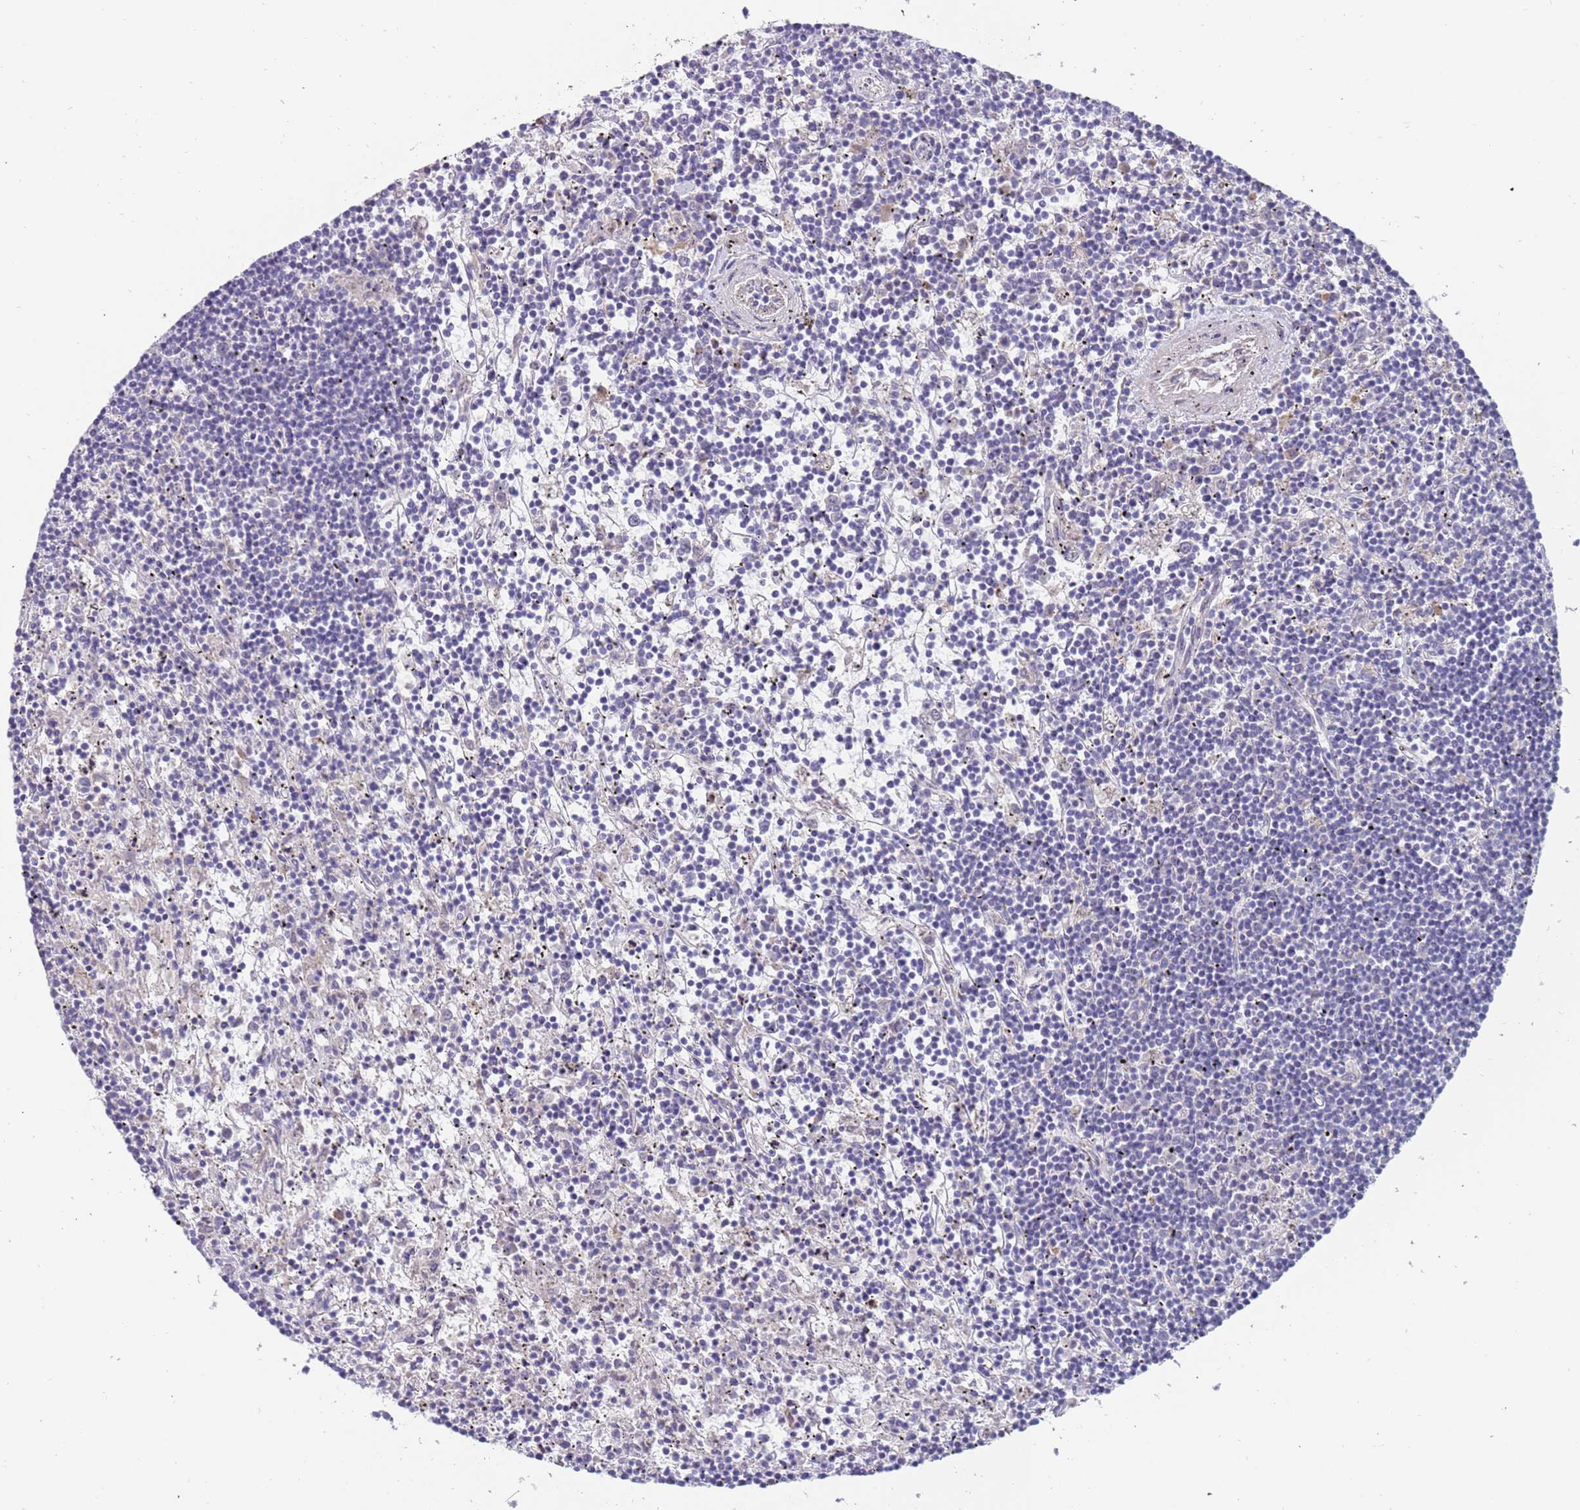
{"staining": {"intensity": "negative", "quantity": "none", "location": "none"}, "tissue": "lymphoma", "cell_type": "Tumor cells", "image_type": "cancer", "snomed": [{"axis": "morphology", "description": "Malignant lymphoma, non-Hodgkin's type, Low grade"}, {"axis": "topography", "description": "Spleen"}], "caption": "An immunohistochemistry (IHC) image of lymphoma is shown. There is no staining in tumor cells of lymphoma.", "gene": "ZNF746", "patient": {"sex": "male", "age": 76}}